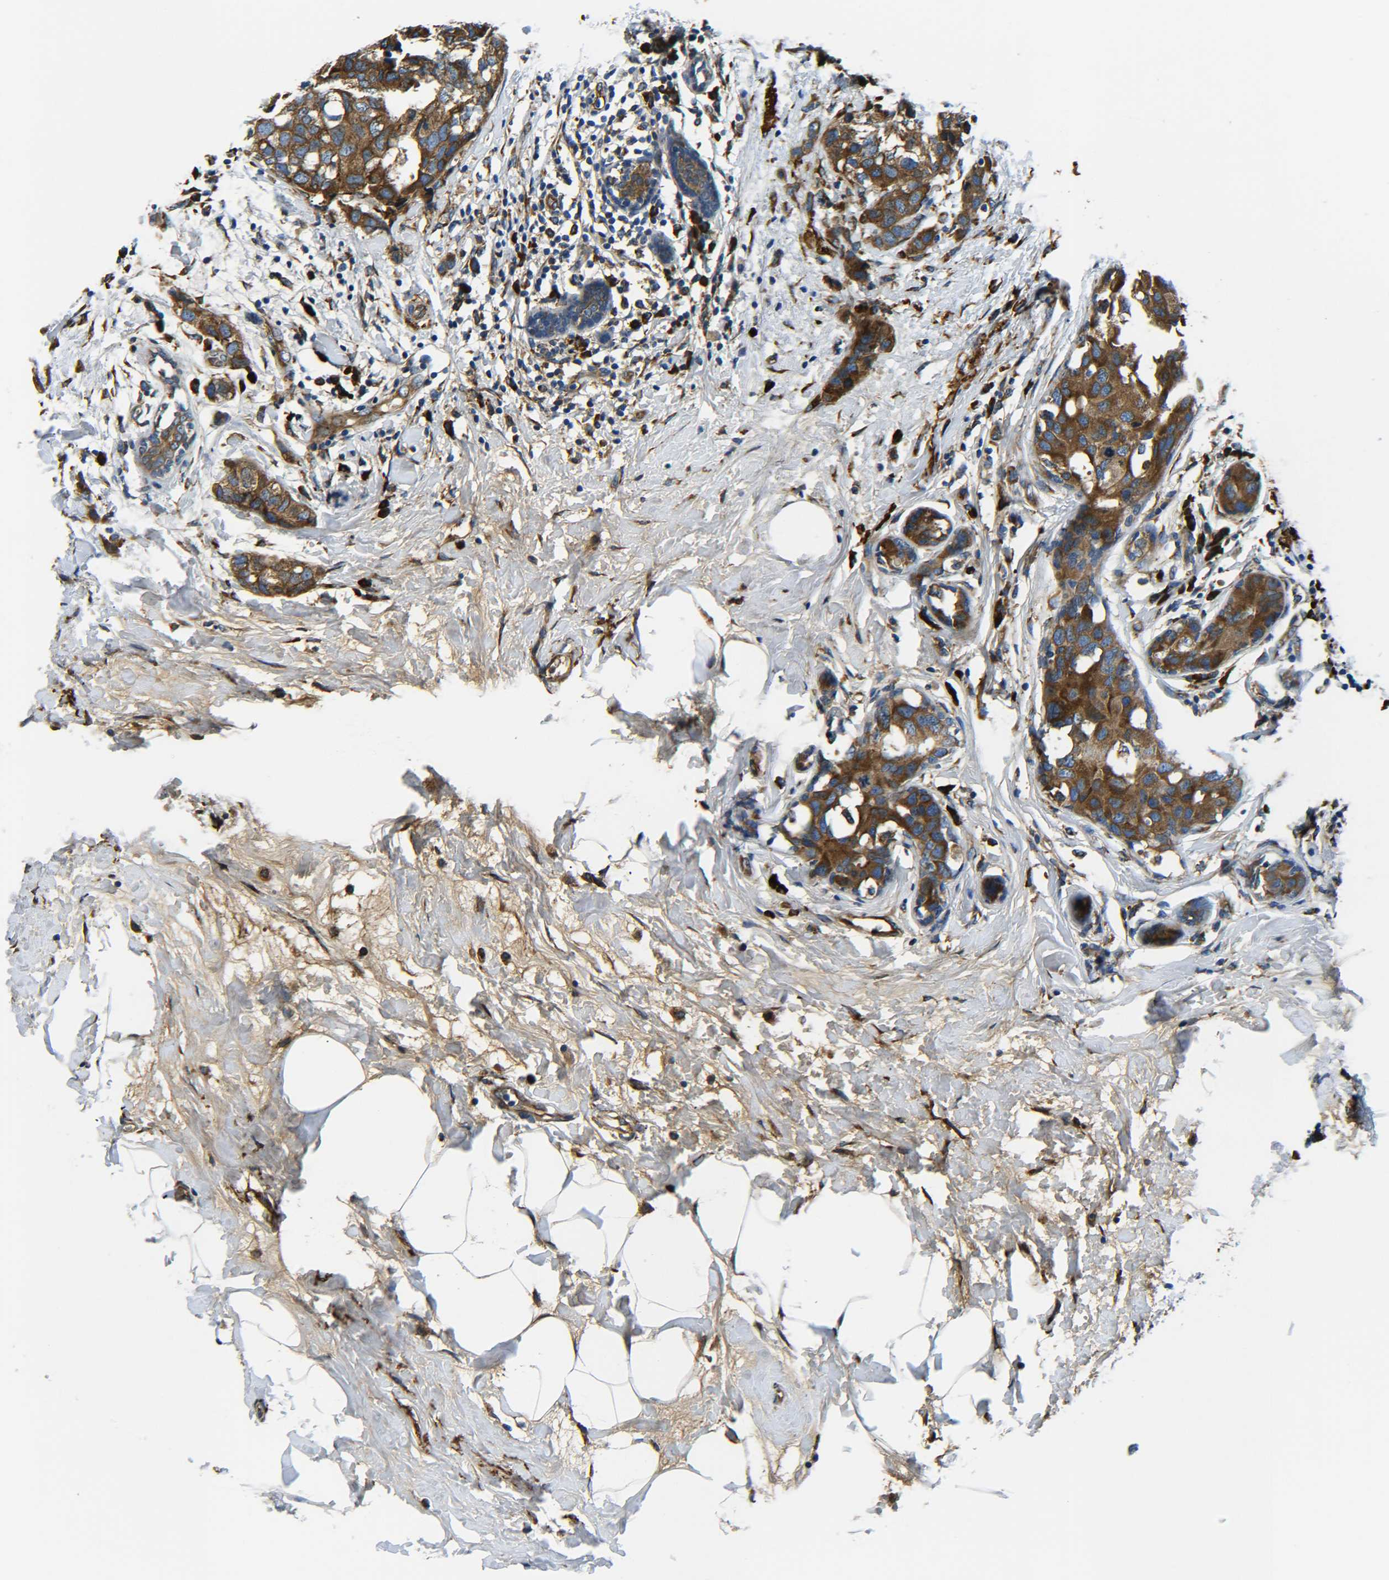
{"staining": {"intensity": "strong", "quantity": ">75%", "location": "cytoplasmic/membranous"}, "tissue": "breast cancer", "cell_type": "Tumor cells", "image_type": "cancer", "snomed": [{"axis": "morphology", "description": "Normal tissue, NOS"}, {"axis": "morphology", "description": "Duct carcinoma"}, {"axis": "topography", "description": "Breast"}], "caption": "Protein staining of invasive ductal carcinoma (breast) tissue displays strong cytoplasmic/membranous staining in approximately >75% of tumor cells. The staining was performed using DAB to visualize the protein expression in brown, while the nuclei were stained in blue with hematoxylin (Magnification: 20x).", "gene": "PREB", "patient": {"sex": "female", "age": 50}}